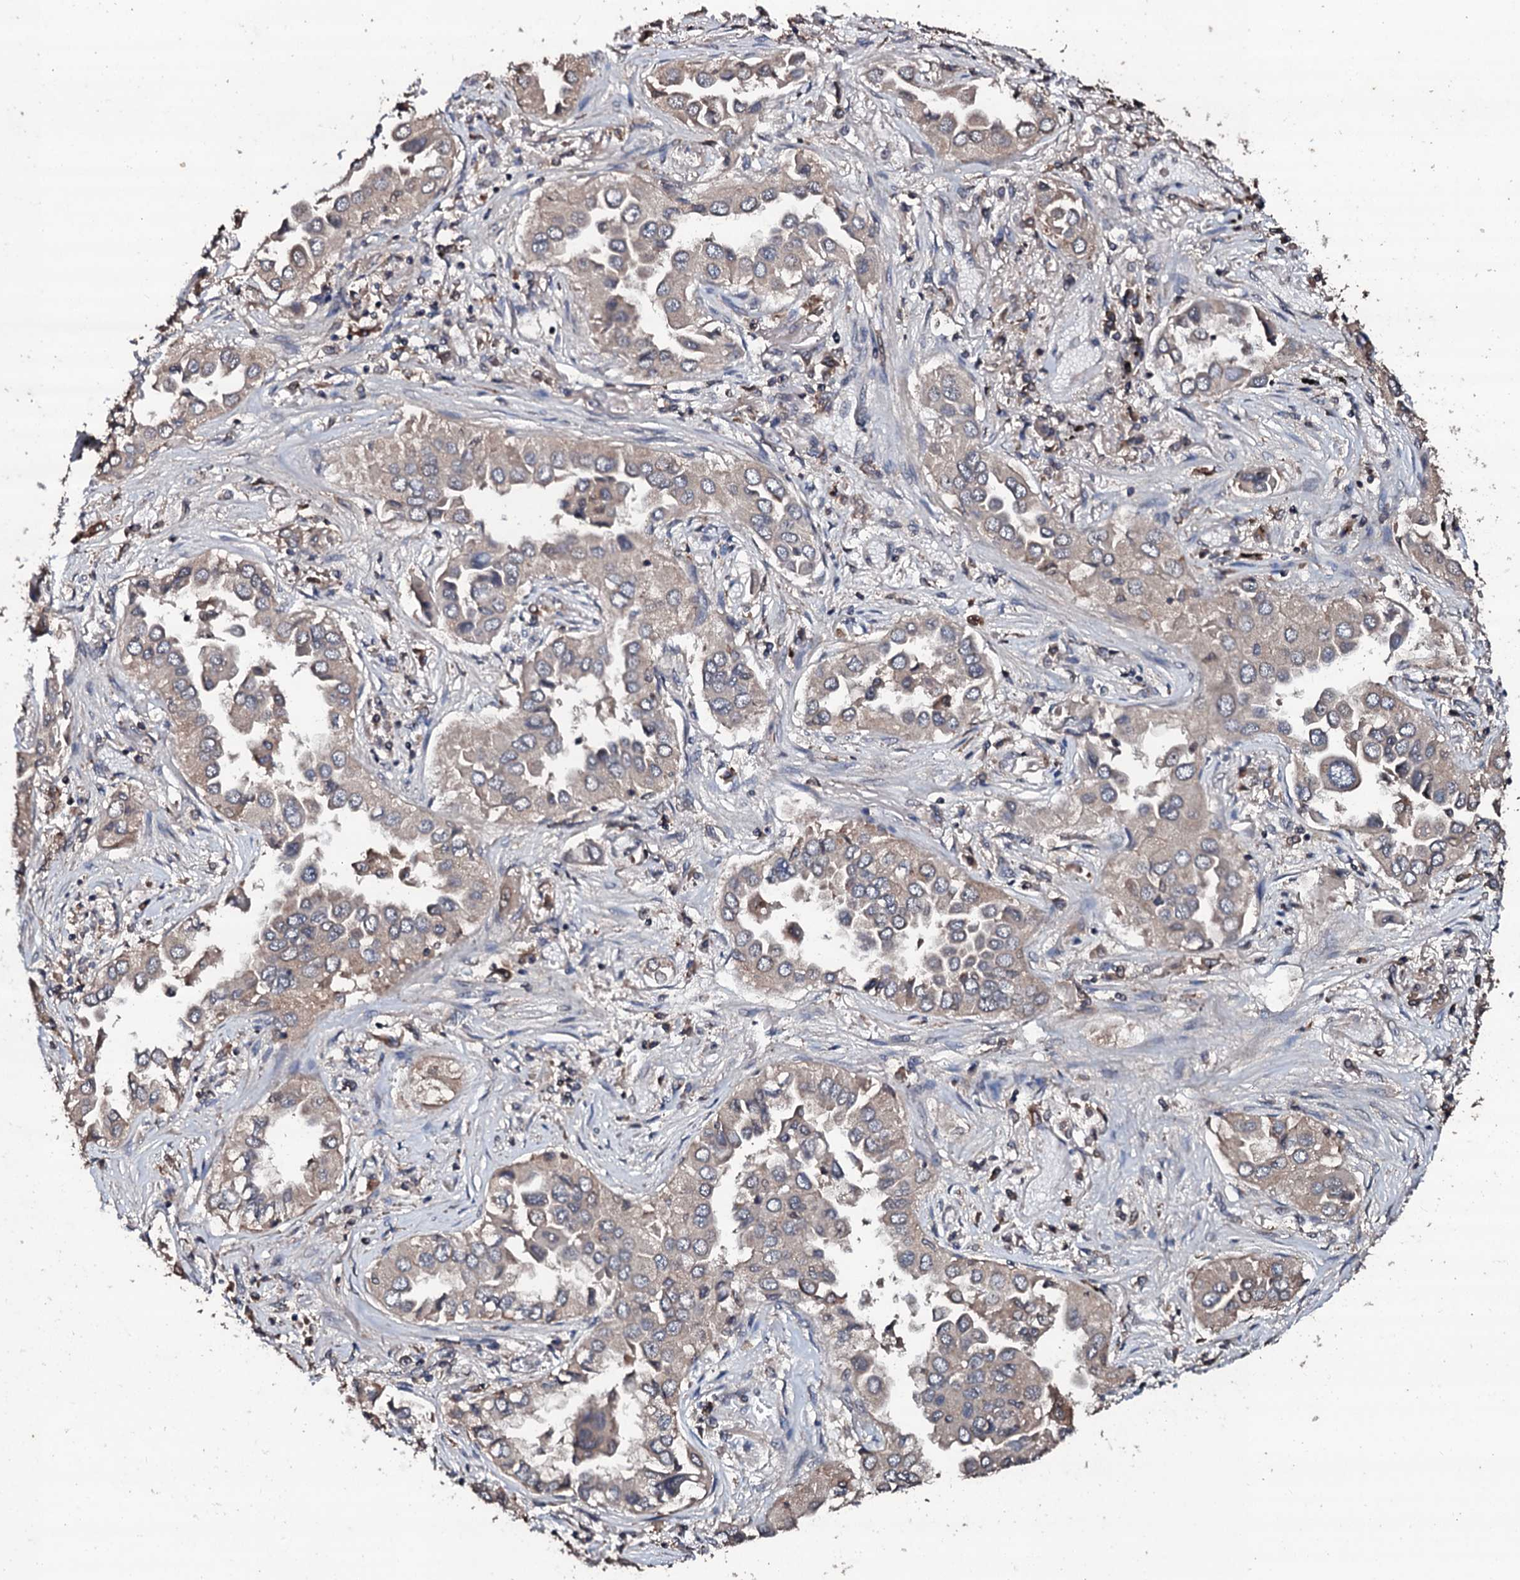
{"staining": {"intensity": "weak", "quantity": "25%-75%", "location": "cytoplasmic/membranous"}, "tissue": "lung cancer", "cell_type": "Tumor cells", "image_type": "cancer", "snomed": [{"axis": "morphology", "description": "Adenocarcinoma, NOS"}, {"axis": "topography", "description": "Lung"}], "caption": "Immunohistochemistry histopathology image of adenocarcinoma (lung) stained for a protein (brown), which reveals low levels of weak cytoplasmic/membranous staining in about 25%-75% of tumor cells.", "gene": "SDHAF2", "patient": {"sex": "female", "age": 76}}